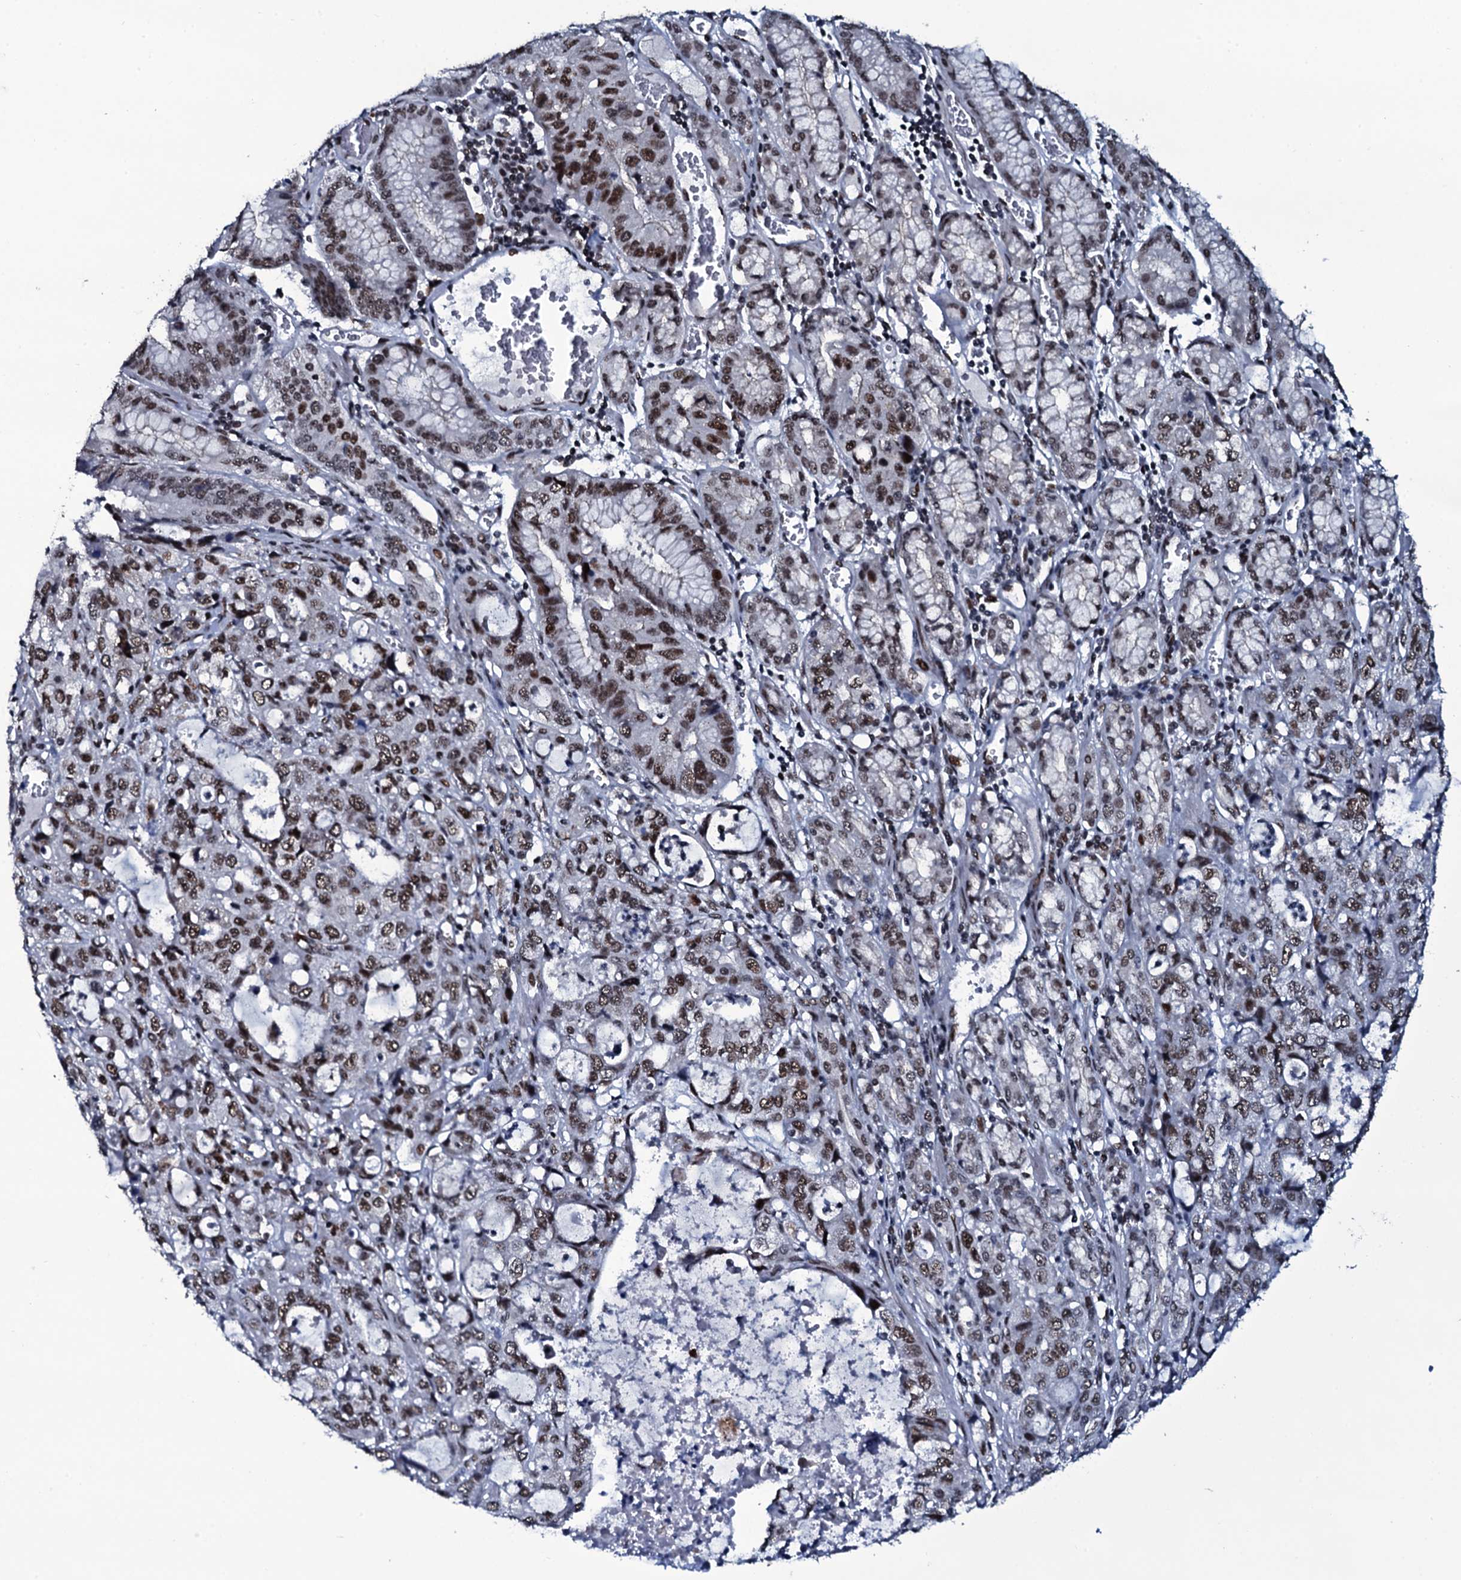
{"staining": {"intensity": "moderate", "quantity": ">75%", "location": "nuclear"}, "tissue": "stomach cancer", "cell_type": "Tumor cells", "image_type": "cancer", "snomed": [{"axis": "morphology", "description": "Adenocarcinoma, NOS"}, {"axis": "topography", "description": "Stomach, upper"}], "caption": "Immunohistochemistry image of adenocarcinoma (stomach) stained for a protein (brown), which reveals medium levels of moderate nuclear expression in approximately >75% of tumor cells.", "gene": "ZMIZ2", "patient": {"sex": "female", "age": 52}}